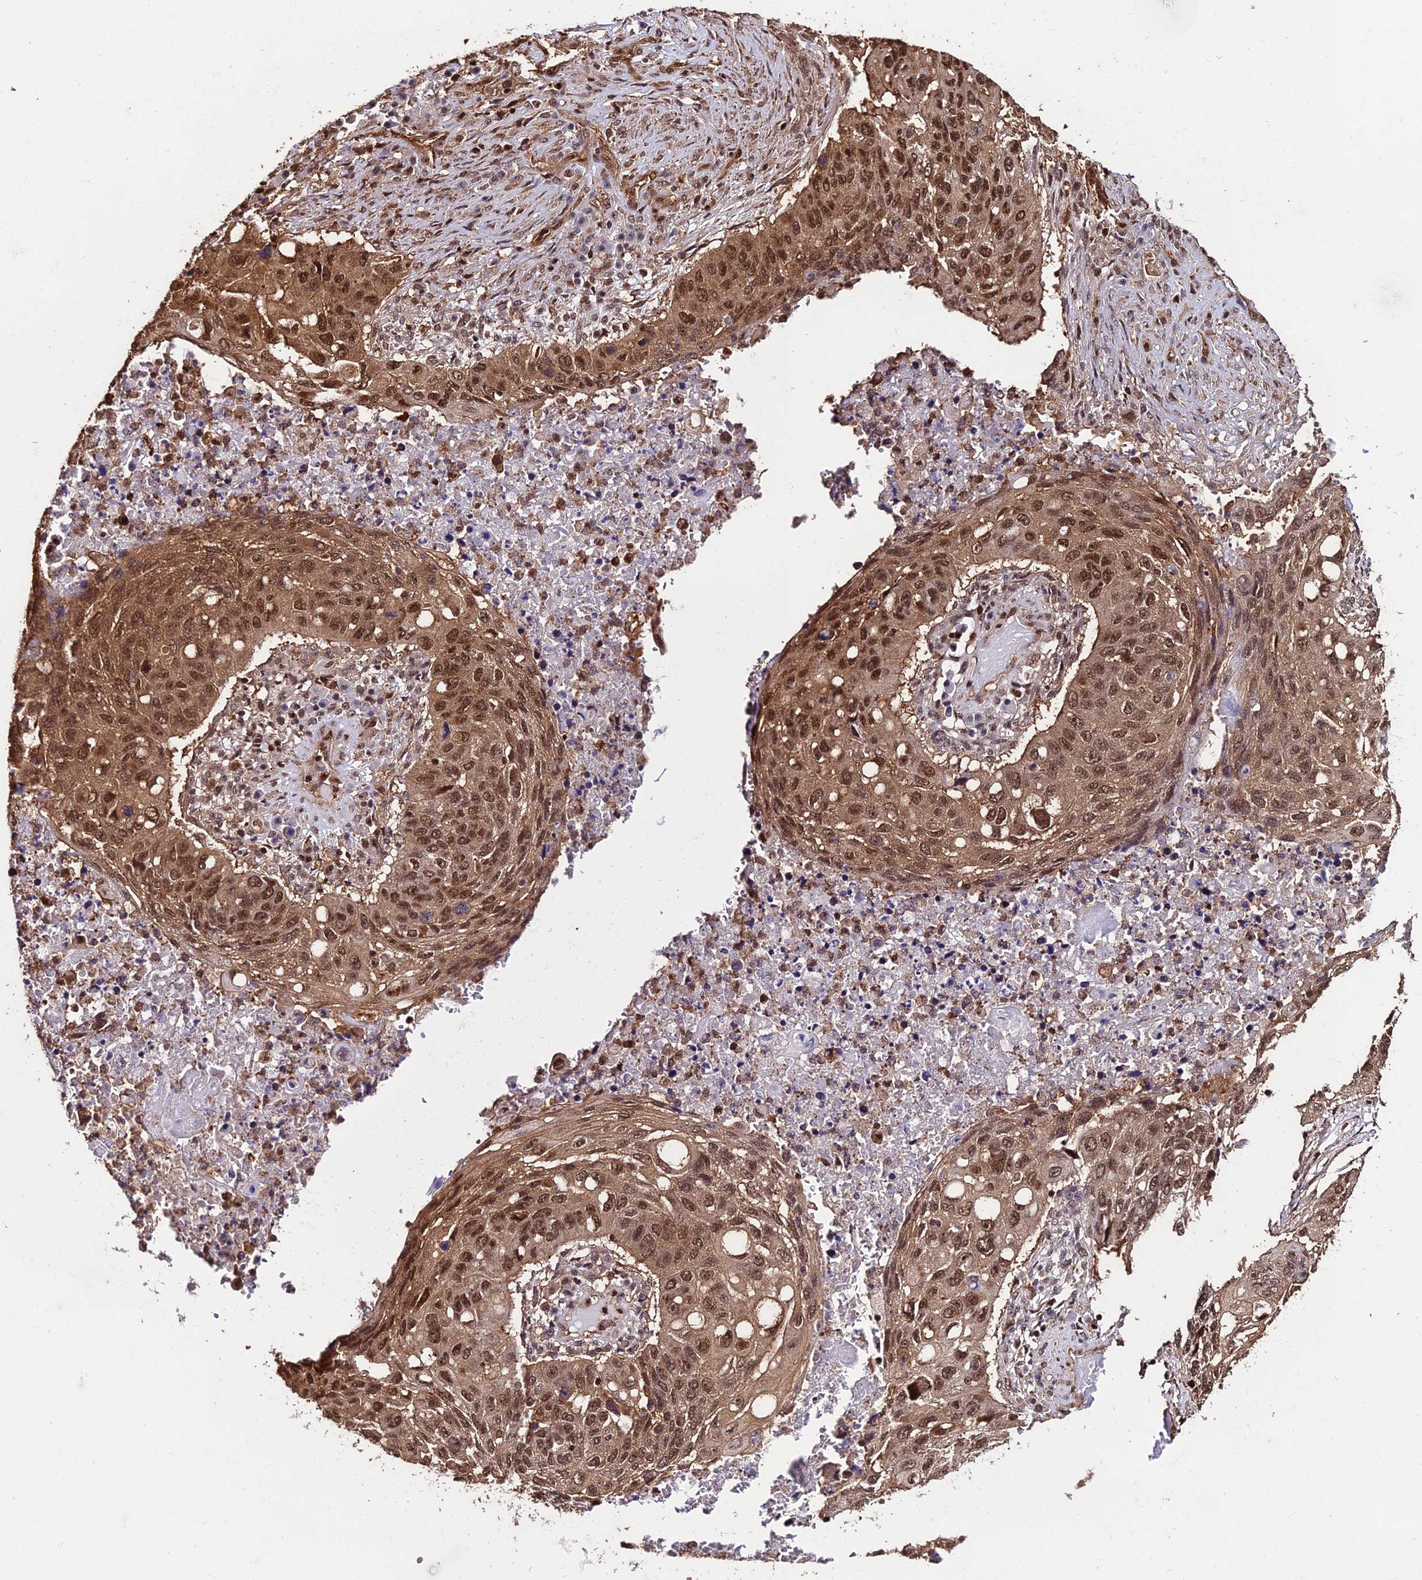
{"staining": {"intensity": "moderate", "quantity": ">75%", "location": "cytoplasmic/membranous,nuclear"}, "tissue": "lung cancer", "cell_type": "Tumor cells", "image_type": "cancer", "snomed": [{"axis": "morphology", "description": "Squamous cell carcinoma, NOS"}, {"axis": "topography", "description": "Lung"}], "caption": "An IHC micrograph of neoplastic tissue is shown. Protein staining in brown highlights moderate cytoplasmic/membranous and nuclear positivity in lung squamous cell carcinoma within tumor cells.", "gene": "PPP4C", "patient": {"sex": "female", "age": 63}}